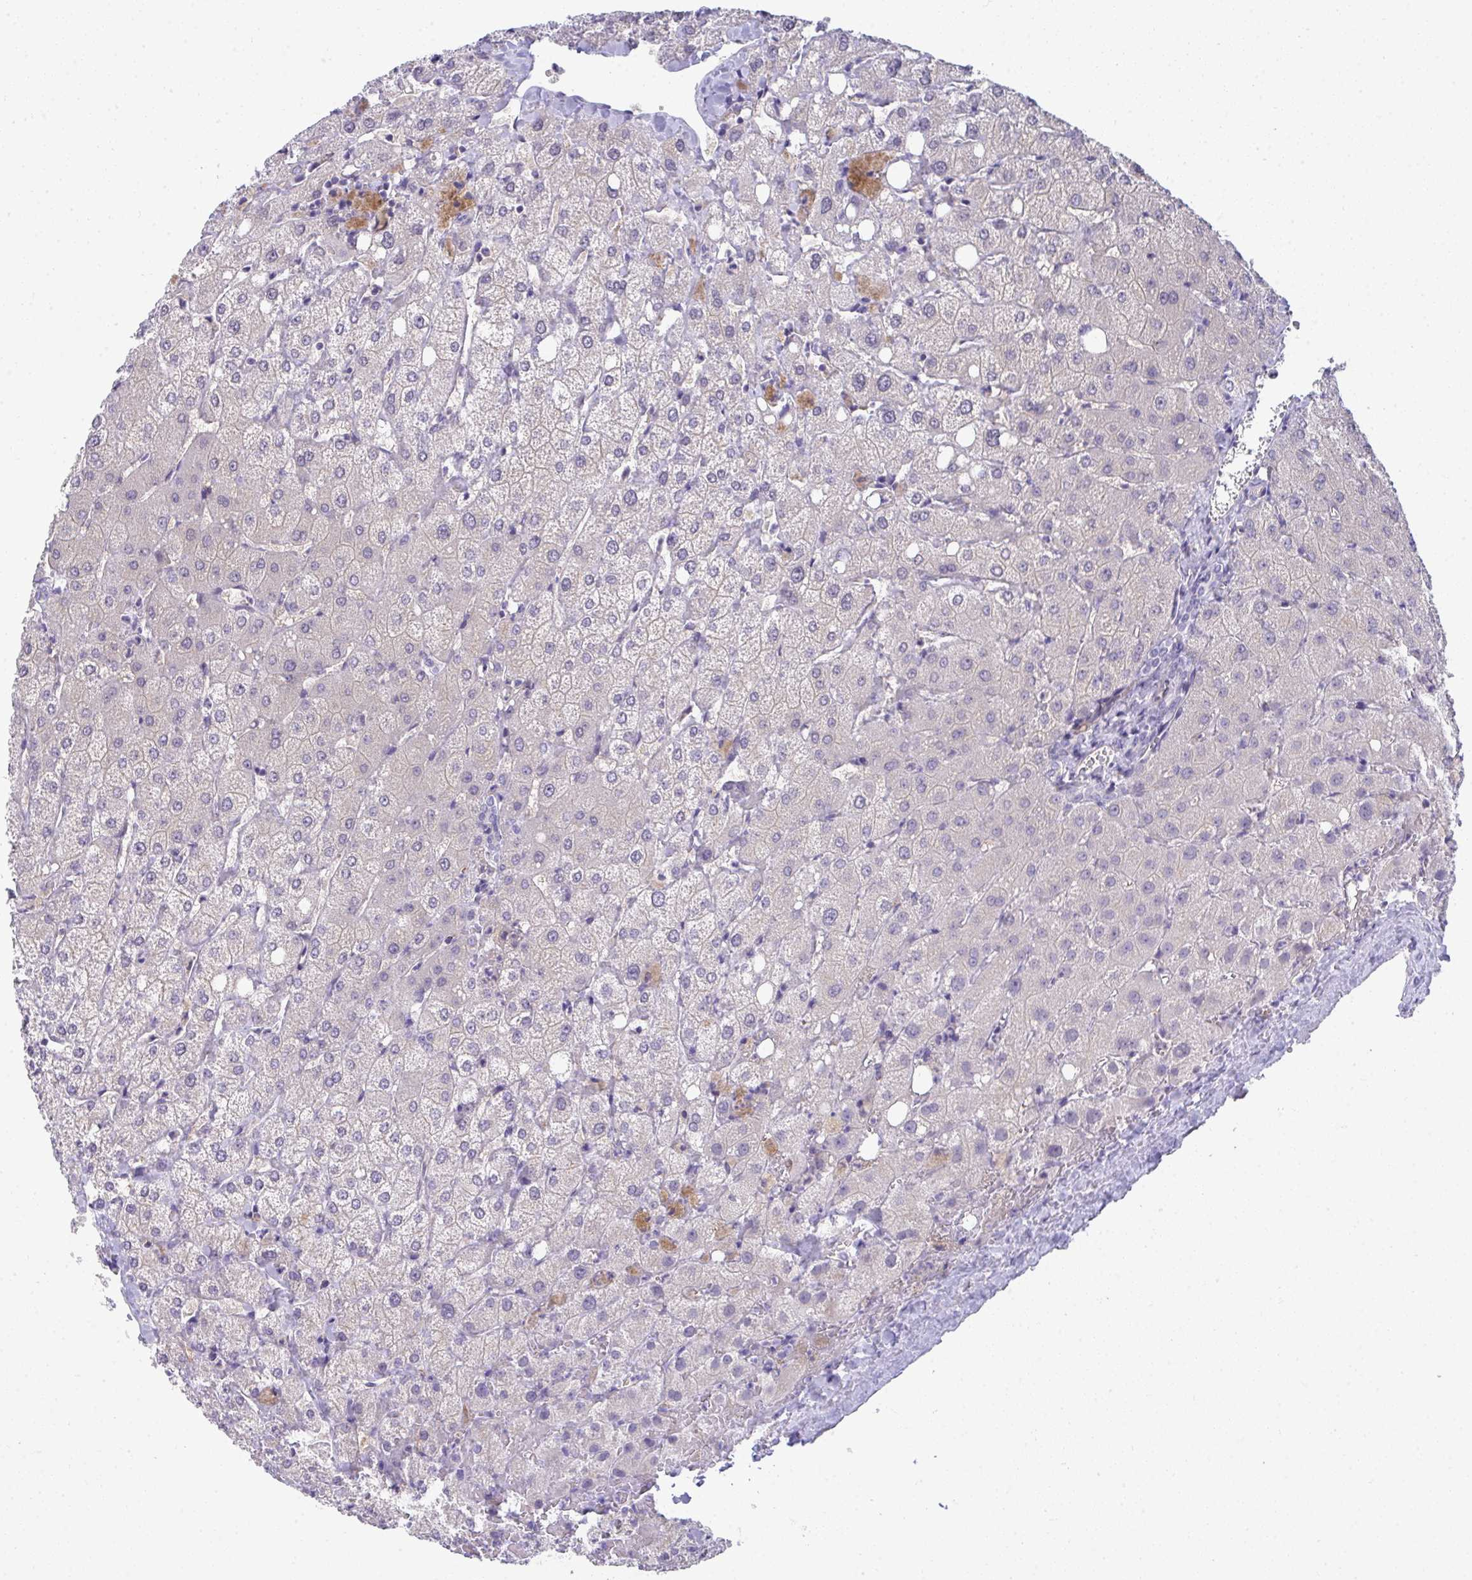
{"staining": {"intensity": "negative", "quantity": "none", "location": "none"}, "tissue": "liver", "cell_type": "Cholangiocytes", "image_type": "normal", "snomed": [{"axis": "morphology", "description": "Normal tissue, NOS"}, {"axis": "topography", "description": "Liver"}], "caption": "Immunohistochemistry histopathology image of unremarkable human liver stained for a protein (brown), which shows no expression in cholangiocytes.", "gene": "TMEM82", "patient": {"sex": "female", "age": 54}}